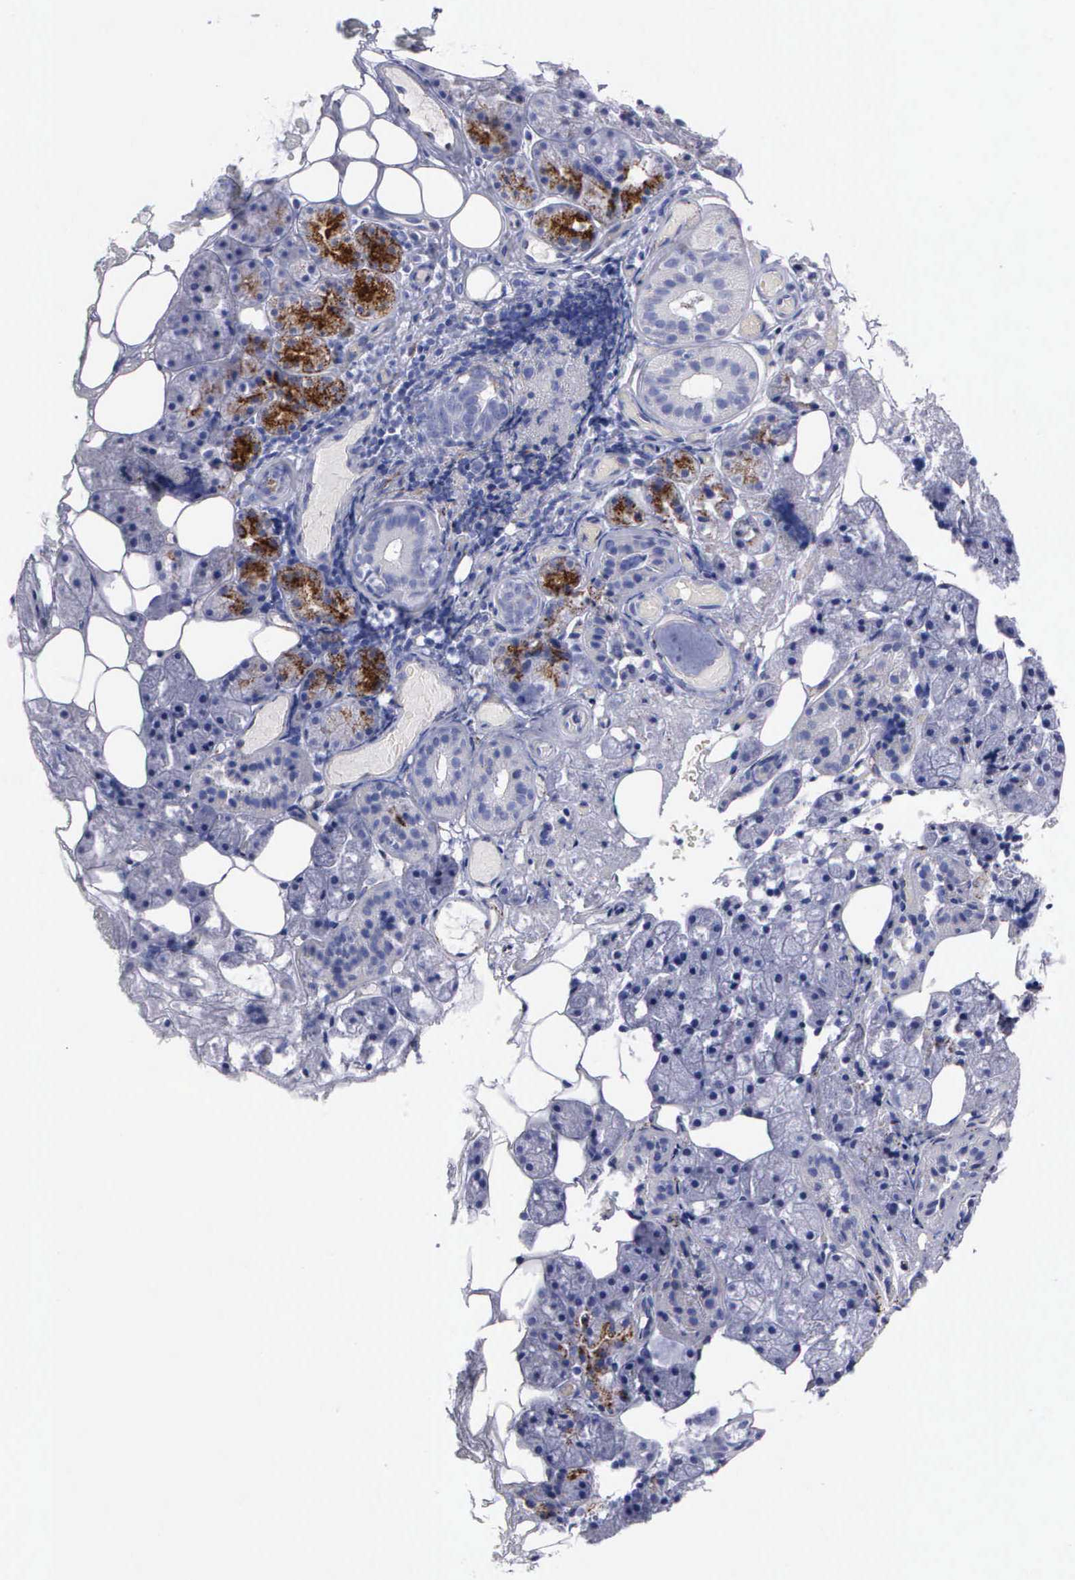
{"staining": {"intensity": "strong", "quantity": "<25%", "location": "cytoplasmic/membranous"}, "tissue": "salivary gland", "cell_type": "Glandular cells", "image_type": "normal", "snomed": [{"axis": "morphology", "description": "Normal tissue, NOS"}, {"axis": "topography", "description": "Salivary gland"}], "caption": "Benign salivary gland was stained to show a protein in brown. There is medium levels of strong cytoplasmic/membranous staining in about <25% of glandular cells. The protein of interest is stained brown, and the nuclei are stained in blue (DAB (3,3'-diaminobenzidine) IHC with brightfield microscopy, high magnification).", "gene": "CTSL", "patient": {"sex": "female", "age": 55}}